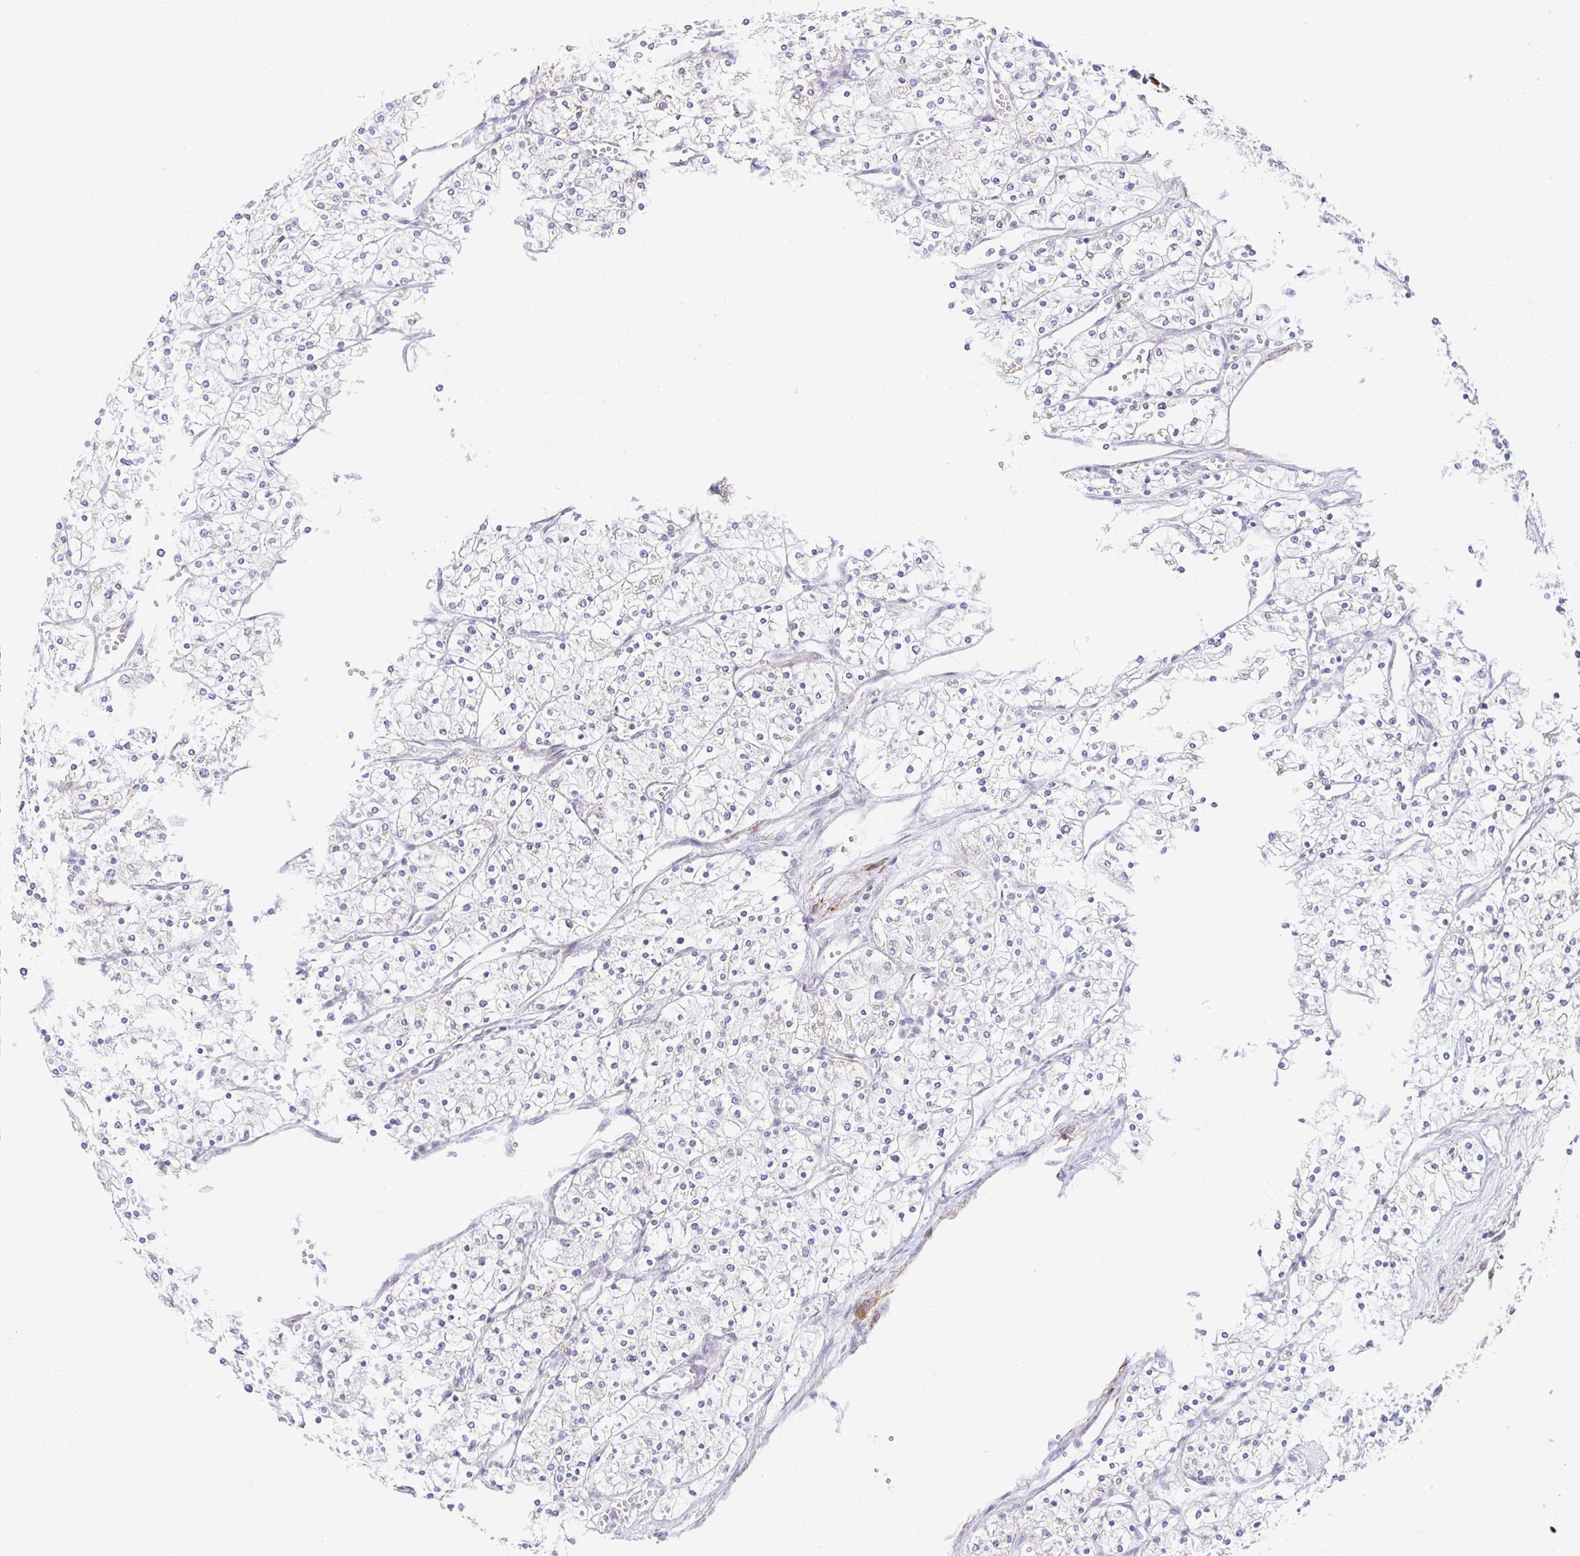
{"staining": {"intensity": "negative", "quantity": "none", "location": "none"}, "tissue": "renal cancer", "cell_type": "Tumor cells", "image_type": "cancer", "snomed": [{"axis": "morphology", "description": "Adenocarcinoma, NOS"}, {"axis": "topography", "description": "Kidney"}], "caption": "The histopathology image shows no staining of tumor cells in renal cancer (adenocarcinoma).", "gene": "GINS2", "patient": {"sex": "male", "age": 80}}